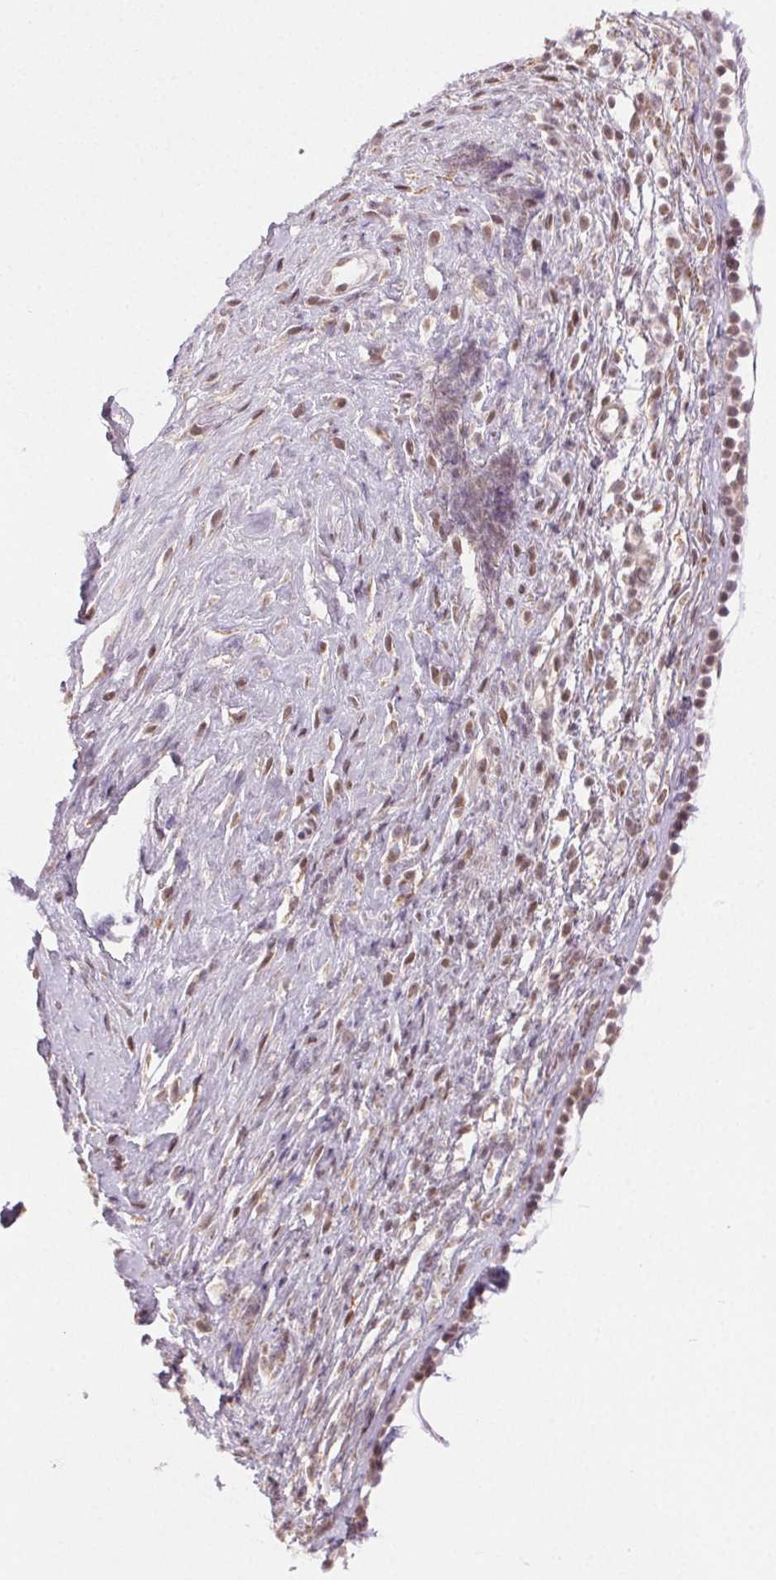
{"staining": {"intensity": "weak", "quantity": ">75%", "location": "nuclear"}, "tissue": "nasopharynx", "cell_type": "Respiratory epithelial cells", "image_type": "normal", "snomed": [{"axis": "morphology", "description": "Normal tissue, NOS"}, {"axis": "topography", "description": "Nasopharynx"}], "caption": "Respiratory epithelial cells display low levels of weak nuclear positivity in about >75% of cells in normal nasopharynx. The staining is performed using DAB brown chromogen to label protein expression. The nuclei are counter-stained blue using hematoxylin.", "gene": "PIWIL4", "patient": {"sex": "male", "age": 24}}